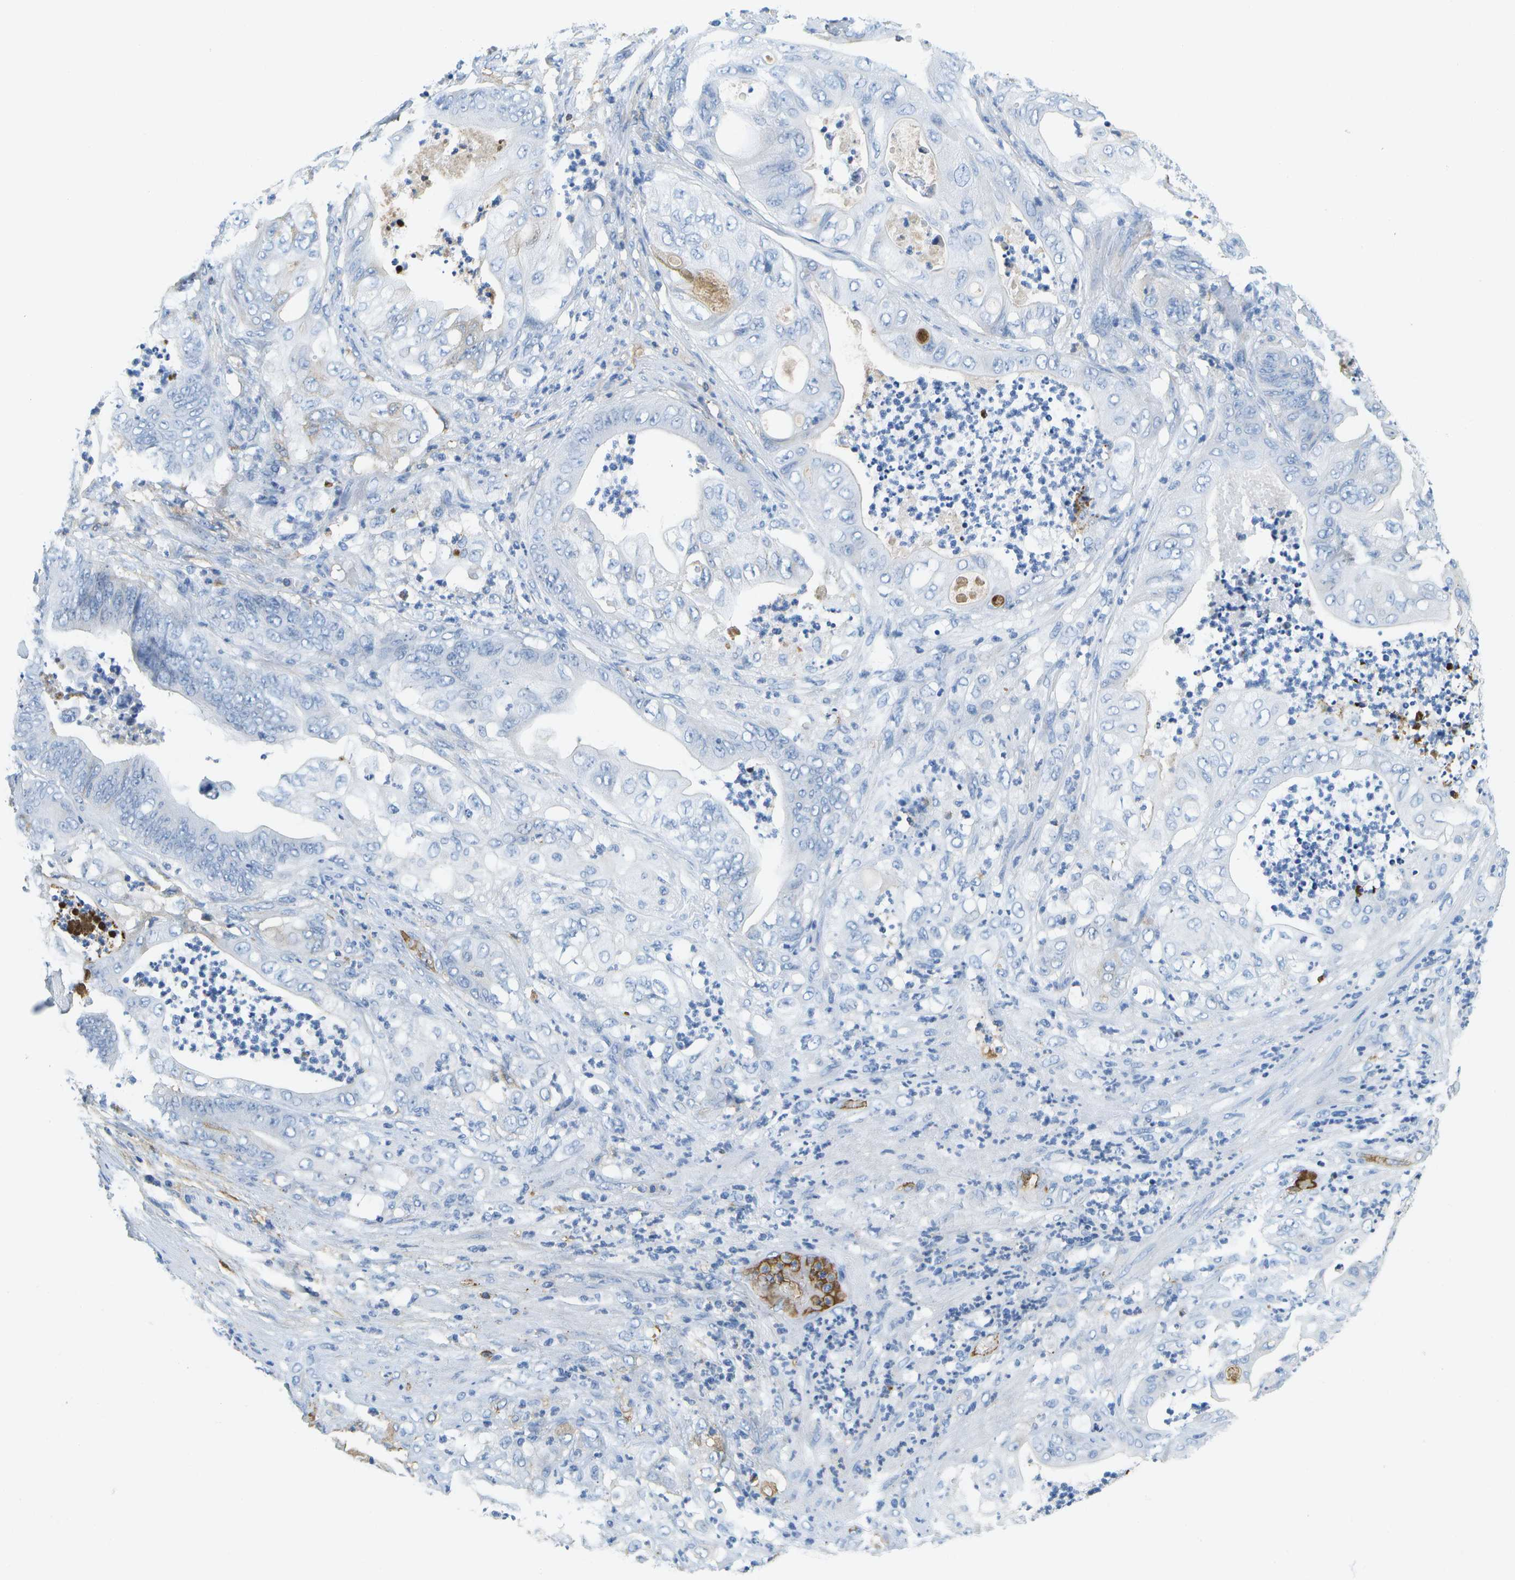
{"staining": {"intensity": "negative", "quantity": "none", "location": "none"}, "tissue": "stomach cancer", "cell_type": "Tumor cells", "image_type": "cancer", "snomed": [{"axis": "morphology", "description": "Adenocarcinoma, NOS"}, {"axis": "topography", "description": "Stomach"}], "caption": "Photomicrograph shows no protein positivity in tumor cells of stomach cancer tissue.", "gene": "SERPINA1", "patient": {"sex": "female", "age": 73}}